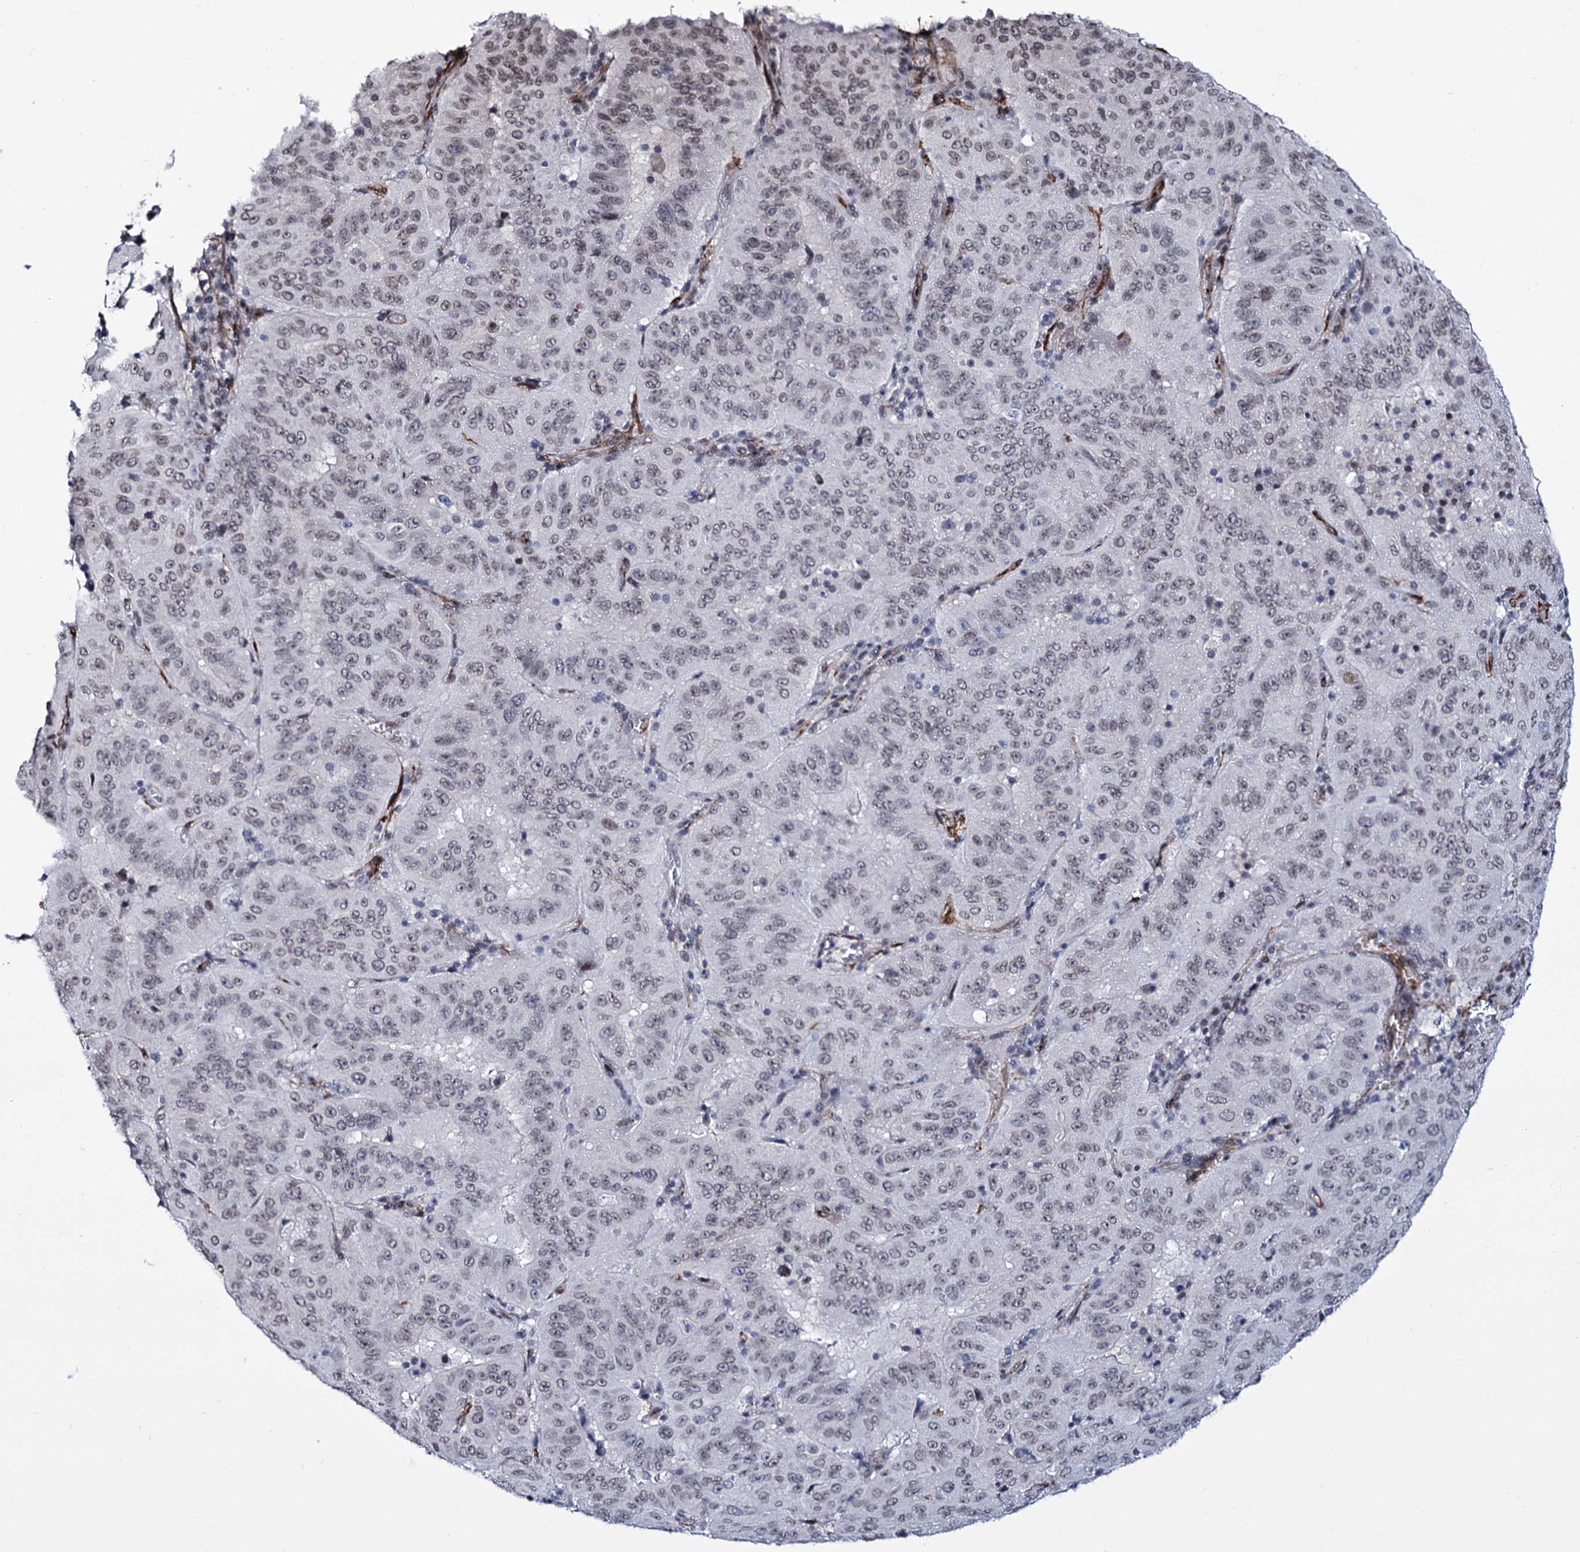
{"staining": {"intensity": "negative", "quantity": "none", "location": "none"}, "tissue": "pancreatic cancer", "cell_type": "Tumor cells", "image_type": "cancer", "snomed": [{"axis": "morphology", "description": "Adenocarcinoma, NOS"}, {"axis": "topography", "description": "Pancreas"}], "caption": "IHC of pancreatic adenocarcinoma exhibits no staining in tumor cells. (DAB immunohistochemistry (IHC), high magnification).", "gene": "ZC3H12C", "patient": {"sex": "male", "age": 63}}